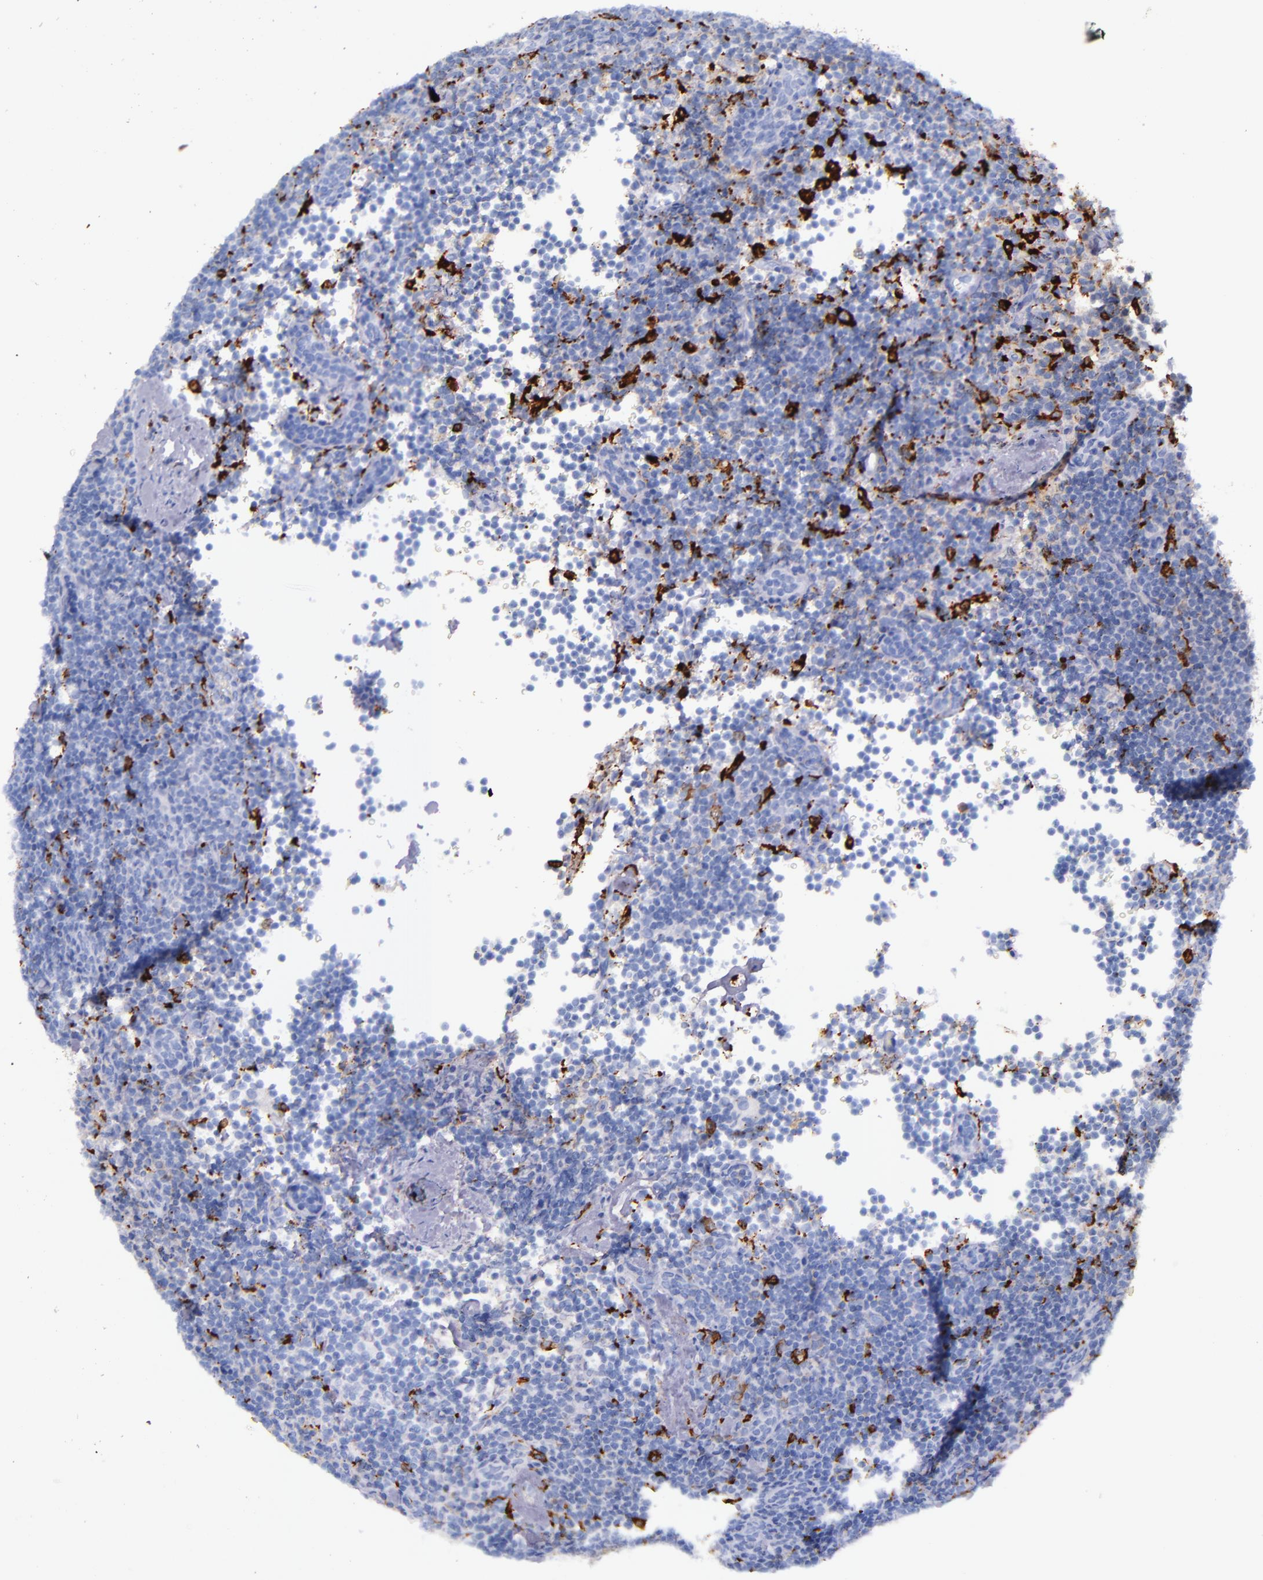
{"staining": {"intensity": "moderate", "quantity": "<25%", "location": "cytoplasmic/membranous"}, "tissue": "lymphoma", "cell_type": "Tumor cells", "image_type": "cancer", "snomed": [{"axis": "morphology", "description": "Malignant lymphoma, non-Hodgkin's type, High grade"}, {"axis": "topography", "description": "Lymph node"}], "caption": "A micrograph of human high-grade malignant lymphoma, non-Hodgkin's type stained for a protein demonstrates moderate cytoplasmic/membranous brown staining in tumor cells.", "gene": "CD163", "patient": {"sex": "female", "age": 58}}